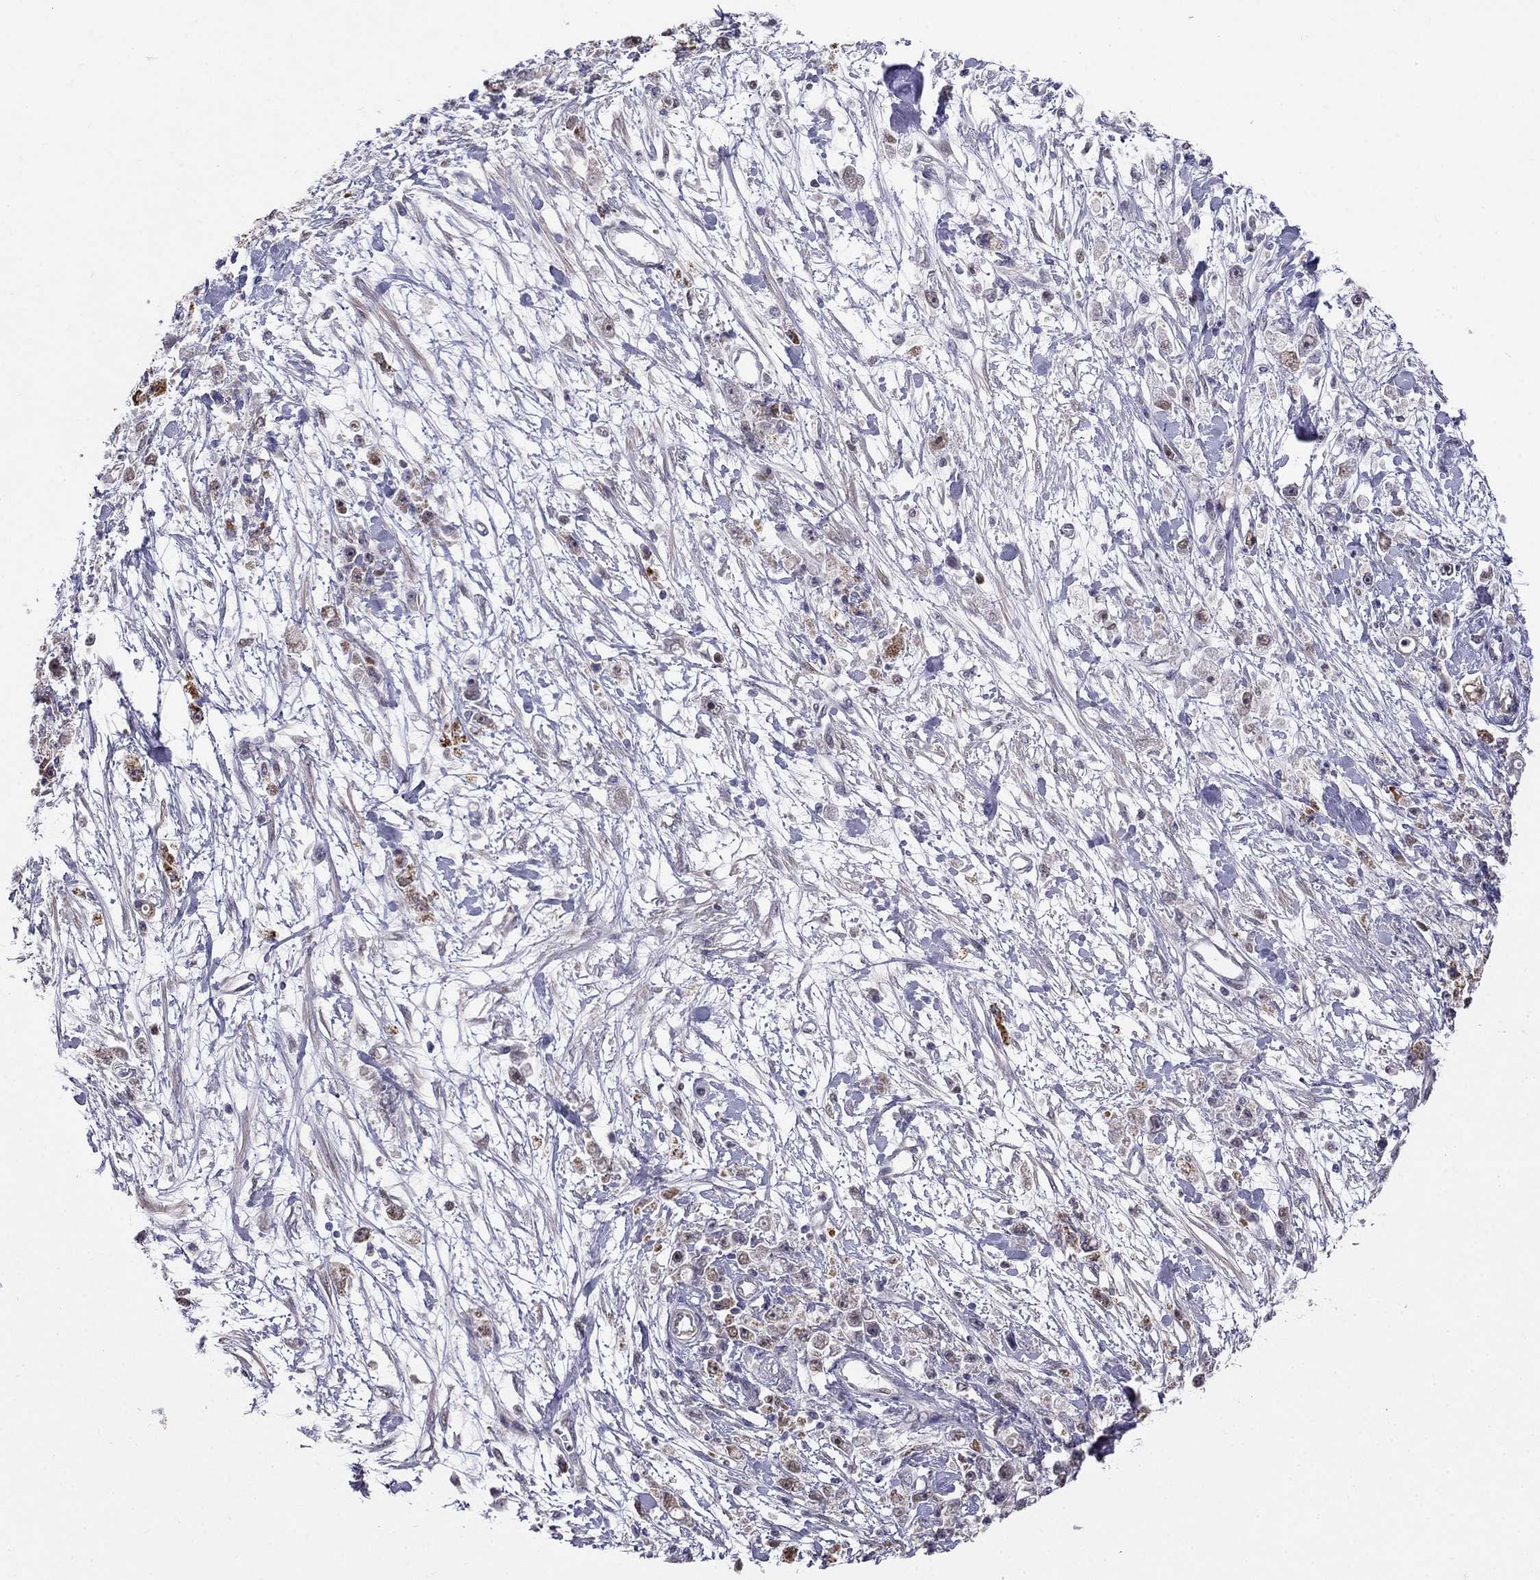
{"staining": {"intensity": "negative", "quantity": "none", "location": "none"}, "tissue": "stomach cancer", "cell_type": "Tumor cells", "image_type": "cancer", "snomed": [{"axis": "morphology", "description": "Adenocarcinoma, NOS"}, {"axis": "topography", "description": "Stomach"}], "caption": "DAB (3,3'-diaminobenzidine) immunohistochemical staining of adenocarcinoma (stomach) shows no significant staining in tumor cells. (Brightfield microscopy of DAB (3,3'-diaminobenzidine) immunohistochemistry (IHC) at high magnification).", "gene": "LRRC39", "patient": {"sex": "female", "age": 59}}